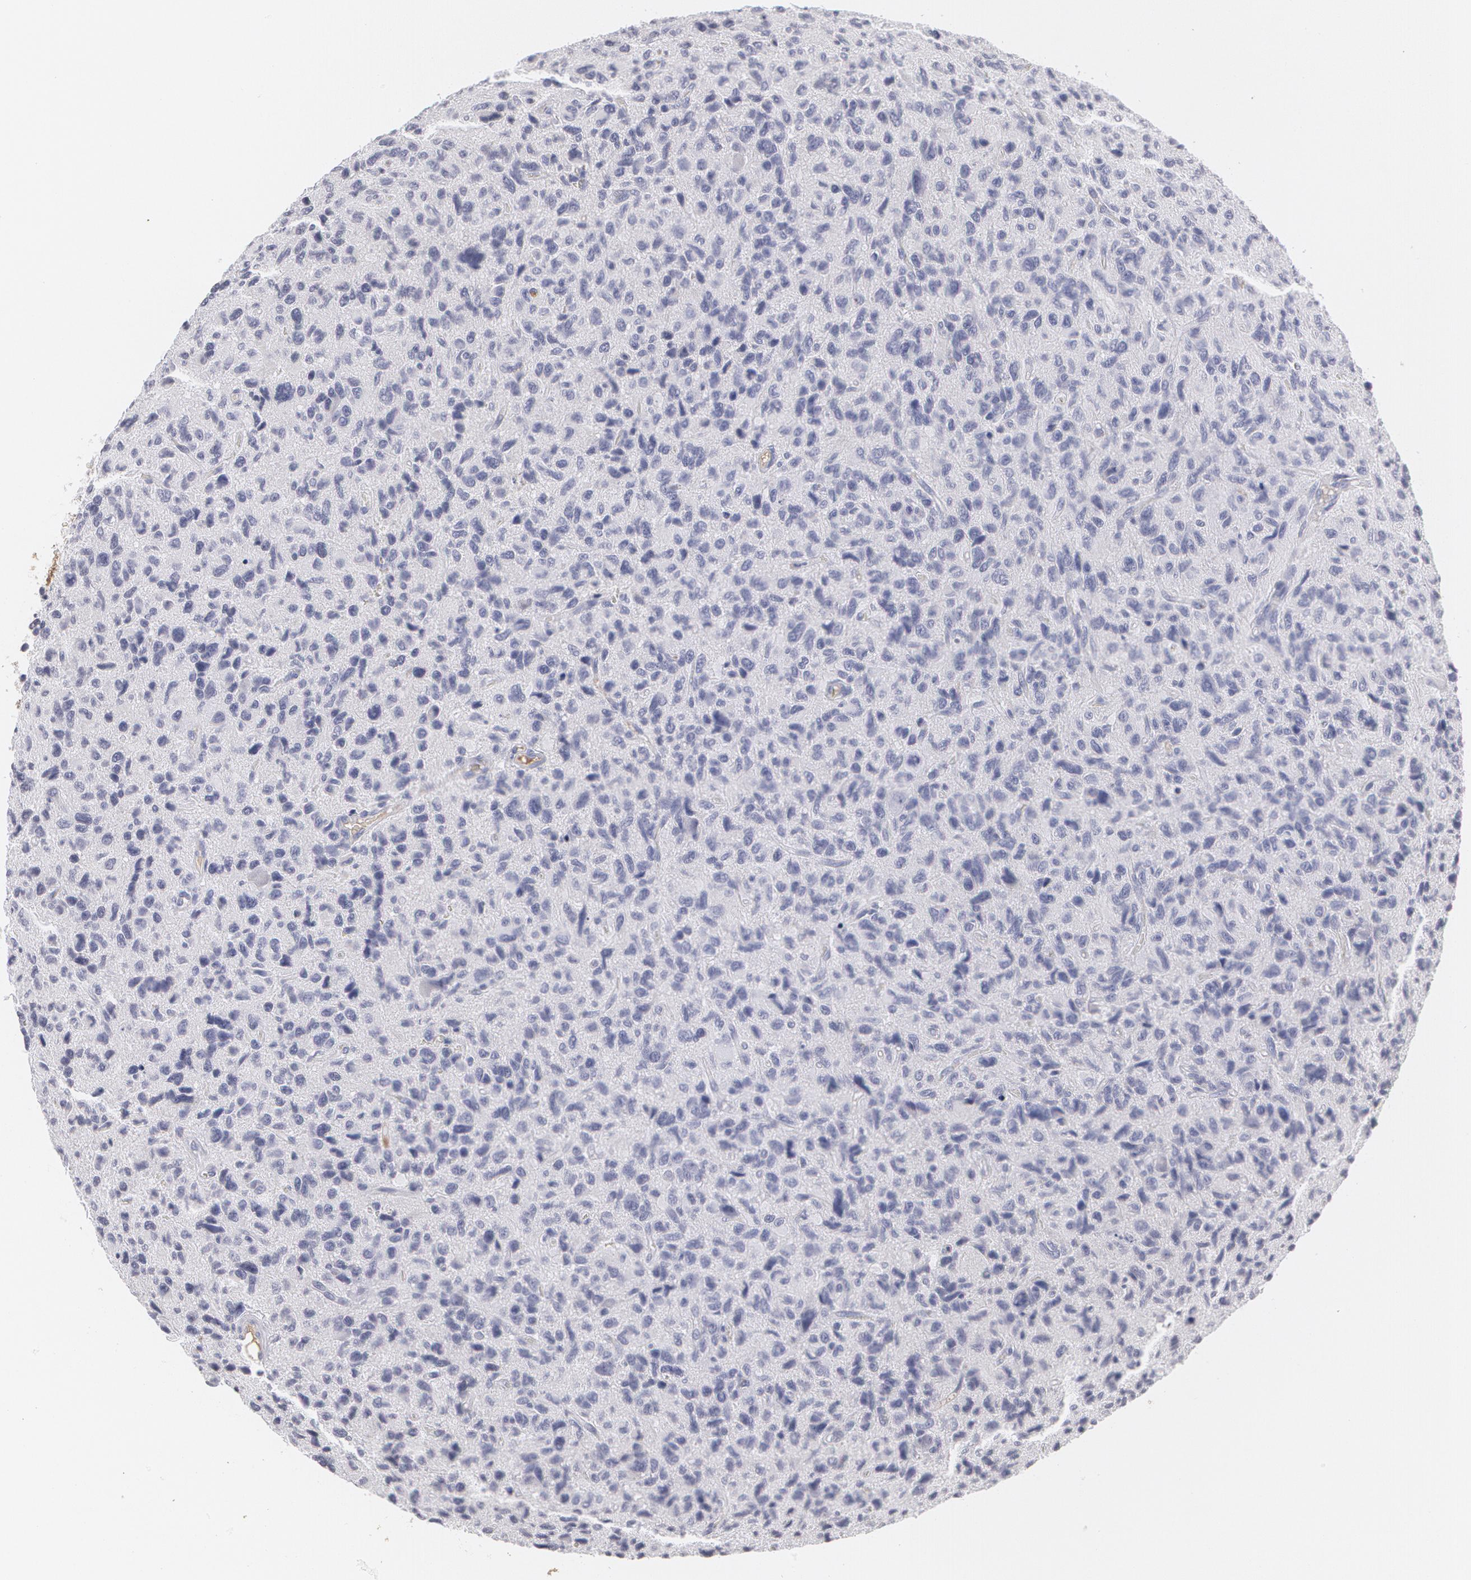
{"staining": {"intensity": "negative", "quantity": "none", "location": "none"}, "tissue": "glioma", "cell_type": "Tumor cells", "image_type": "cancer", "snomed": [{"axis": "morphology", "description": "Glioma, malignant, High grade"}, {"axis": "topography", "description": "Brain"}], "caption": "Glioma stained for a protein using IHC exhibits no expression tumor cells.", "gene": "SERPINA1", "patient": {"sex": "female", "age": 60}}